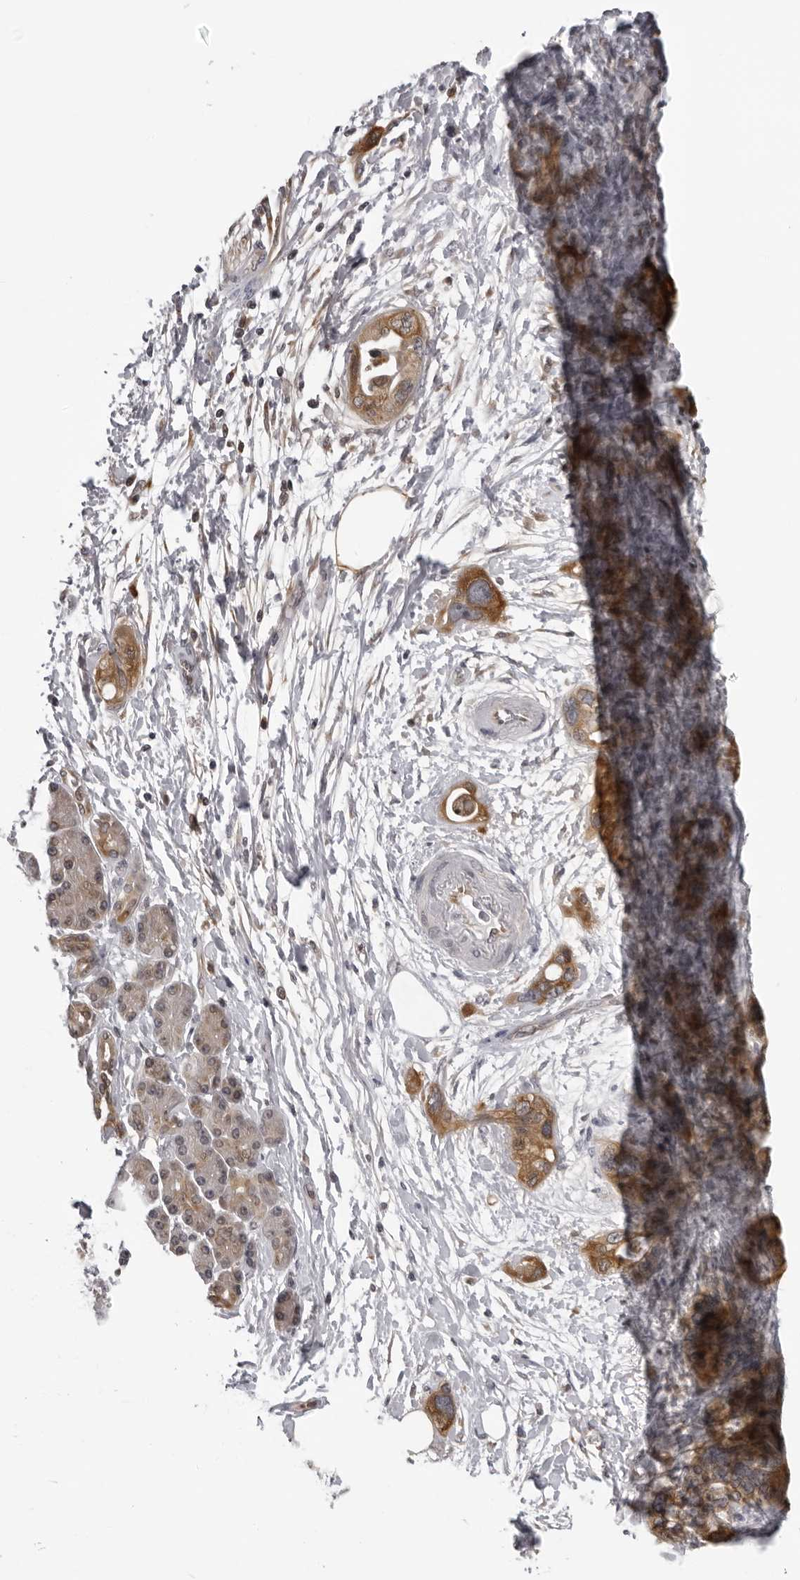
{"staining": {"intensity": "moderate", "quantity": ">75%", "location": "cytoplasmic/membranous"}, "tissue": "pancreatic cancer", "cell_type": "Tumor cells", "image_type": "cancer", "snomed": [{"axis": "morphology", "description": "Adenocarcinoma, NOS"}, {"axis": "topography", "description": "Pancreas"}], "caption": "IHC (DAB) staining of human pancreatic adenocarcinoma demonstrates moderate cytoplasmic/membranous protein positivity in about >75% of tumor cells. Nuclei are stained in blue.", "gene": "MRPS15", "patient": {"sex": "female", "age": 77}}